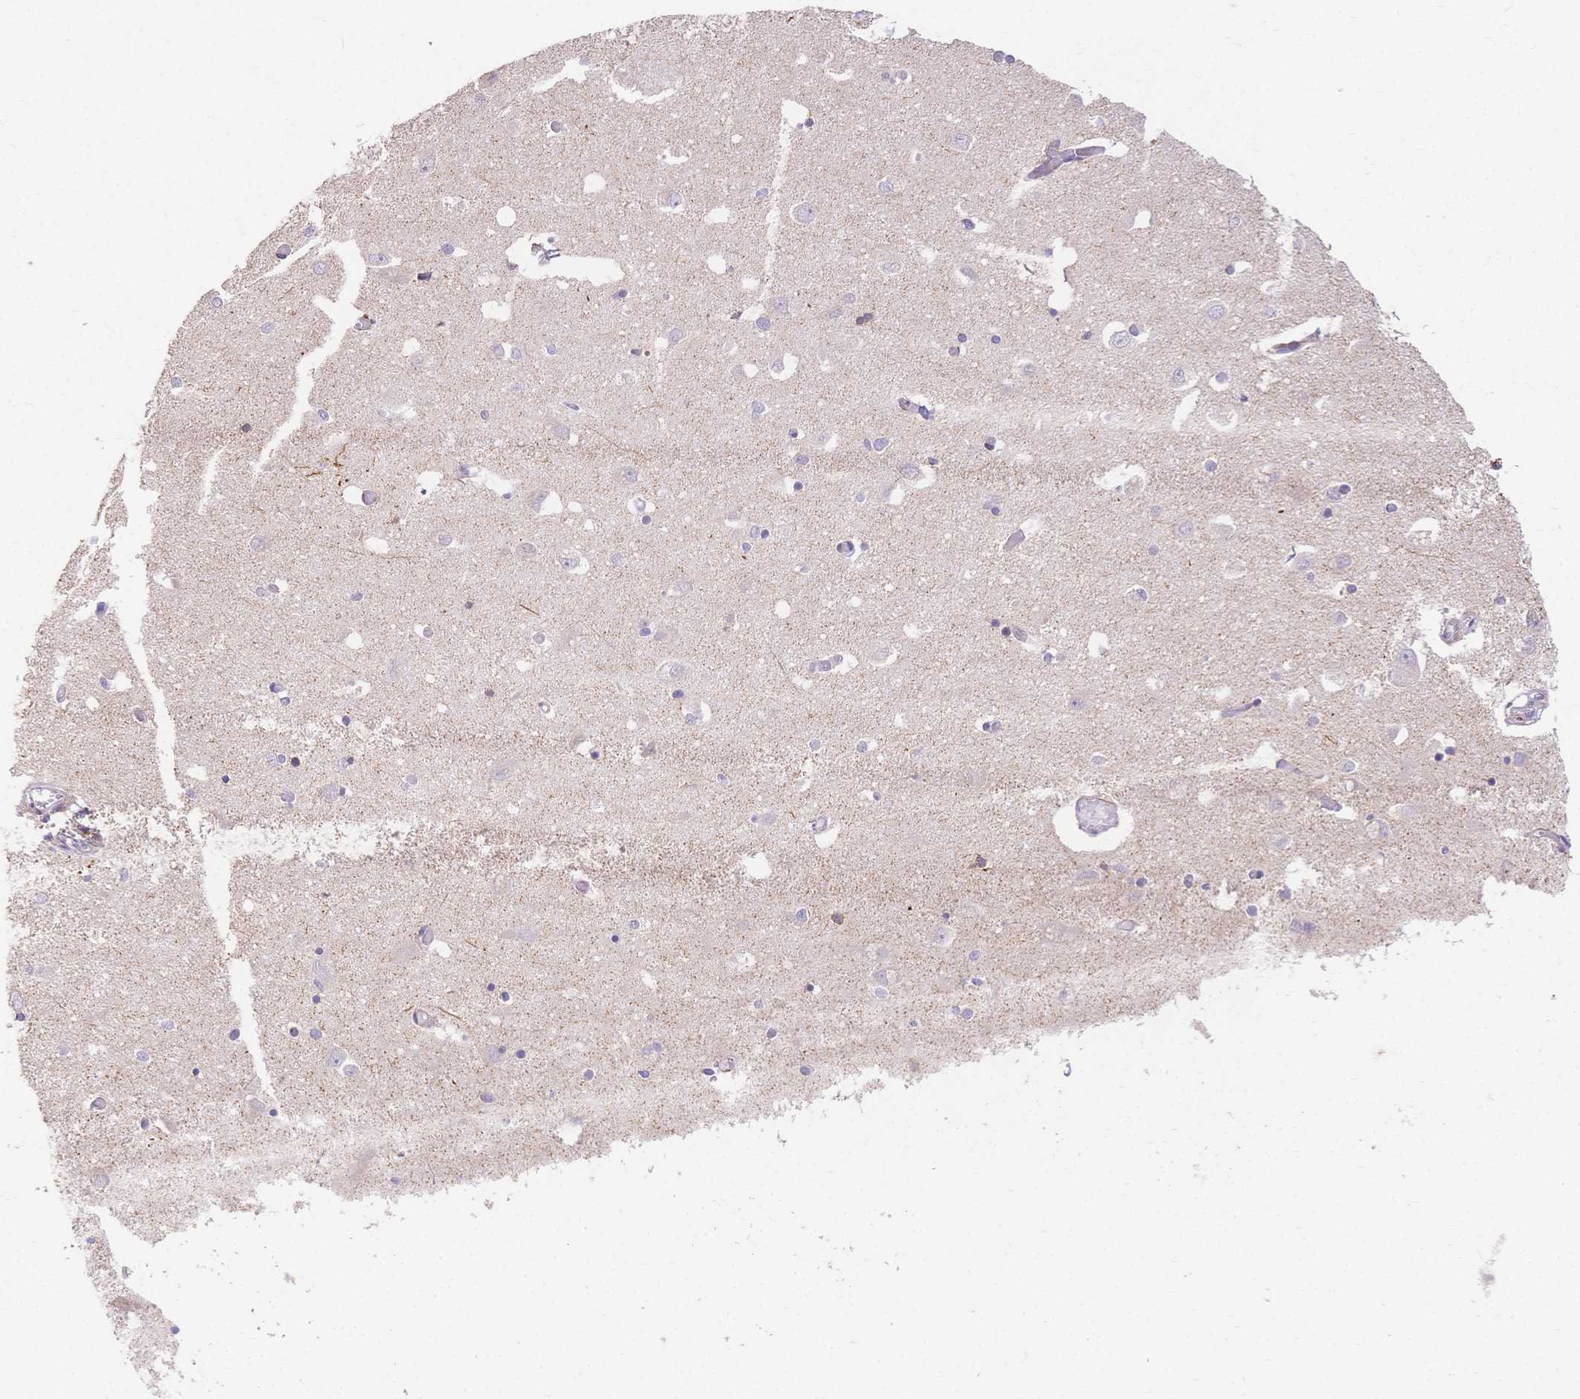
{"staining": {"intensity": "negative", "quantity": "none", "location": "none"}, "tissue": "caudate", "cell_type": "Glial cells", "image_type": "normal", "snomed": [{"axis": "morphology", "description": "Normal tissue, NOS"}, {"axis": "topography", "description": "Lateral ventricle wall"}, {"axis": "topography", "description": "Hippocampus"}], "caption": "Immunohistochemical staining of normal human caudate demonstrates no significant staining in glial cells.", "gene": "HS3ST5", "patient": {"sex": "female", "age": 63}}